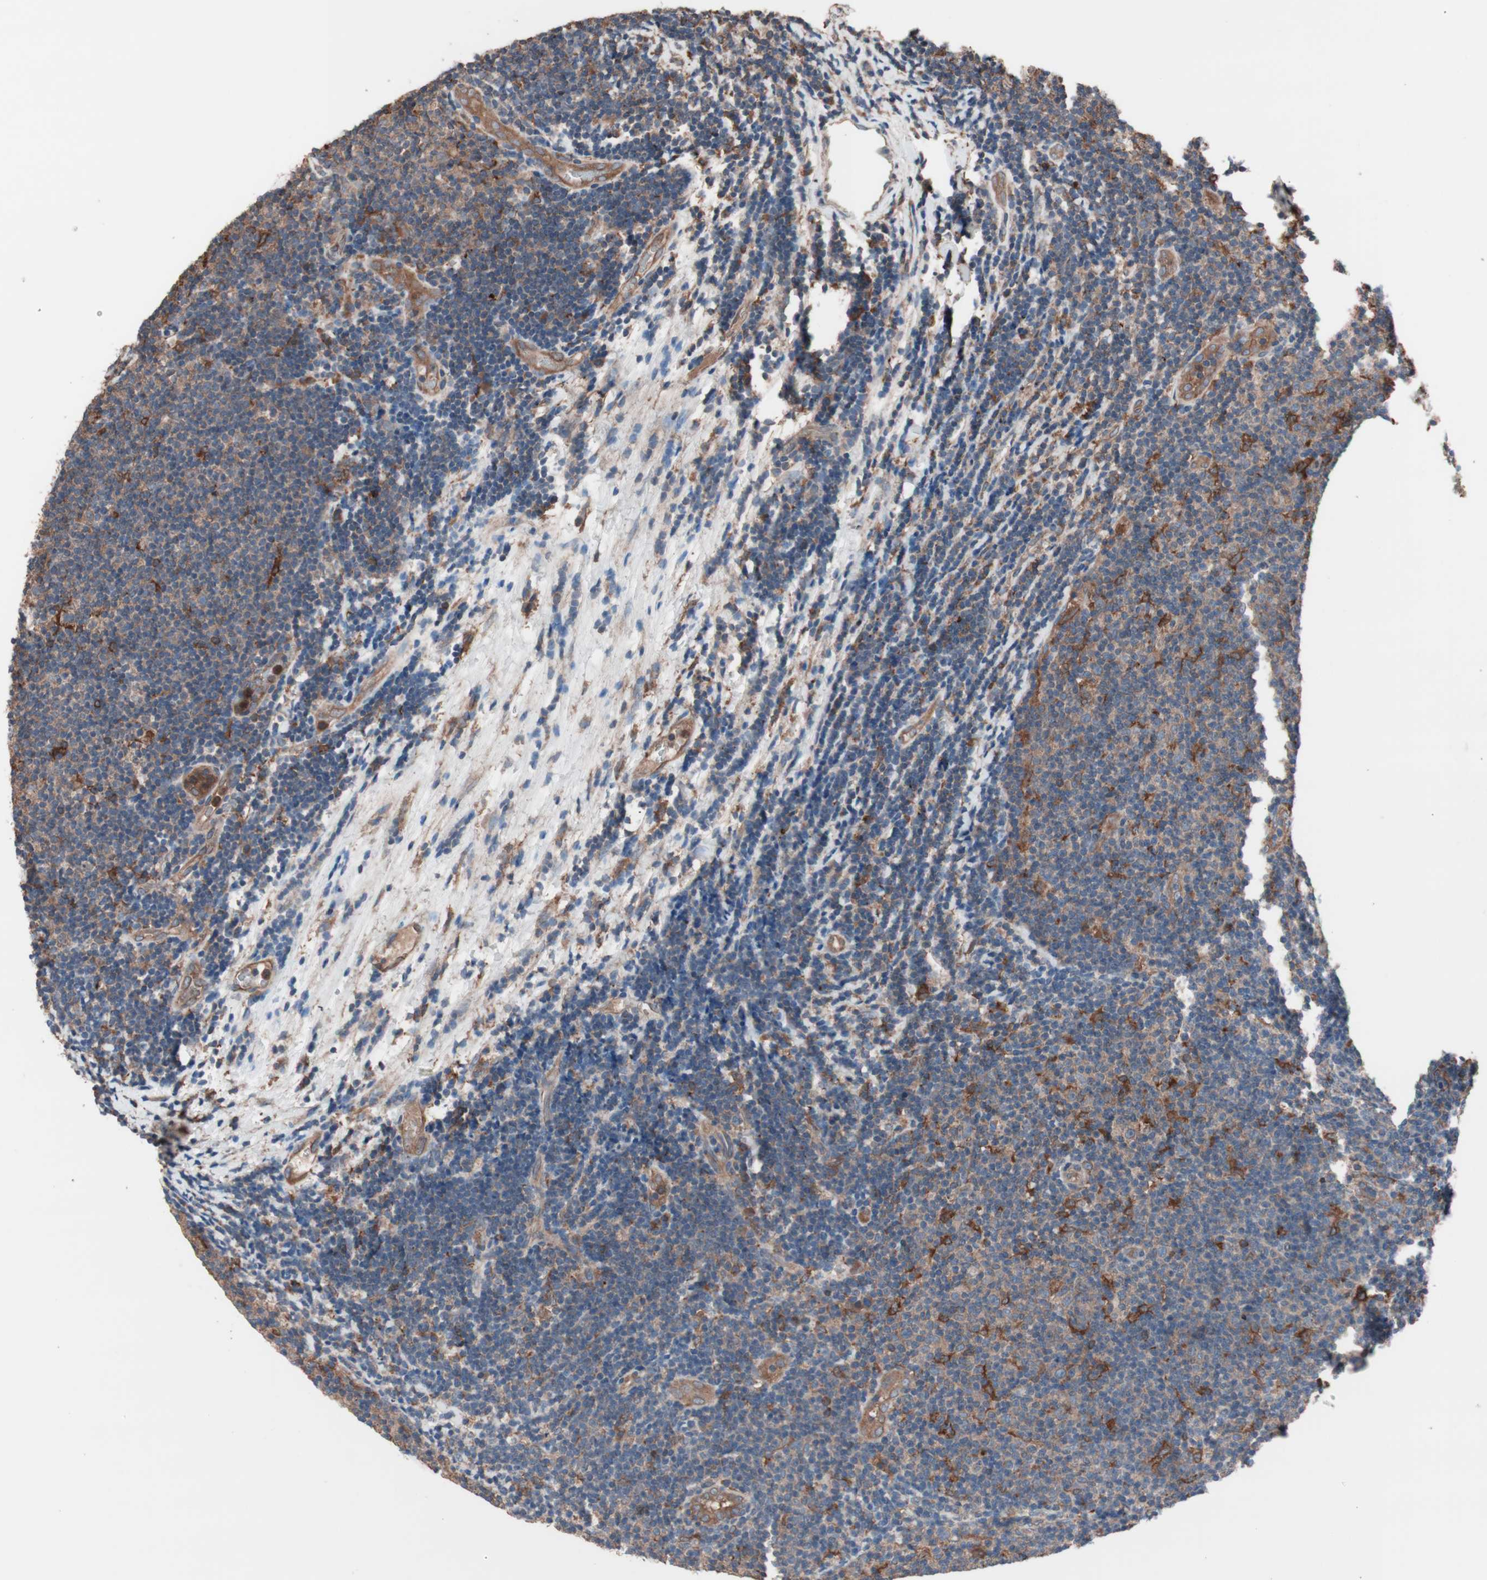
{"staining": {"intensity": "negative", "quantity": "none", "location": "none"}, "tissue": "lymphoma", "cell_type": "Tumor cells", "image_type": "cancer", "snomed": [{"axis": "morphology", "description": "Malignant lymphoma, non-Hodgkin's type, Low grade"}, {"axis": "topography", "description": "Lymph node"}], "caption": "High power microscopy image of an immunohistochemistry (IHC) histopathology image of lymphoma, revealing no significant positivity in tumor cells.", "gene": "ATG7", "patient": {"sex": "male", "age": 83}}